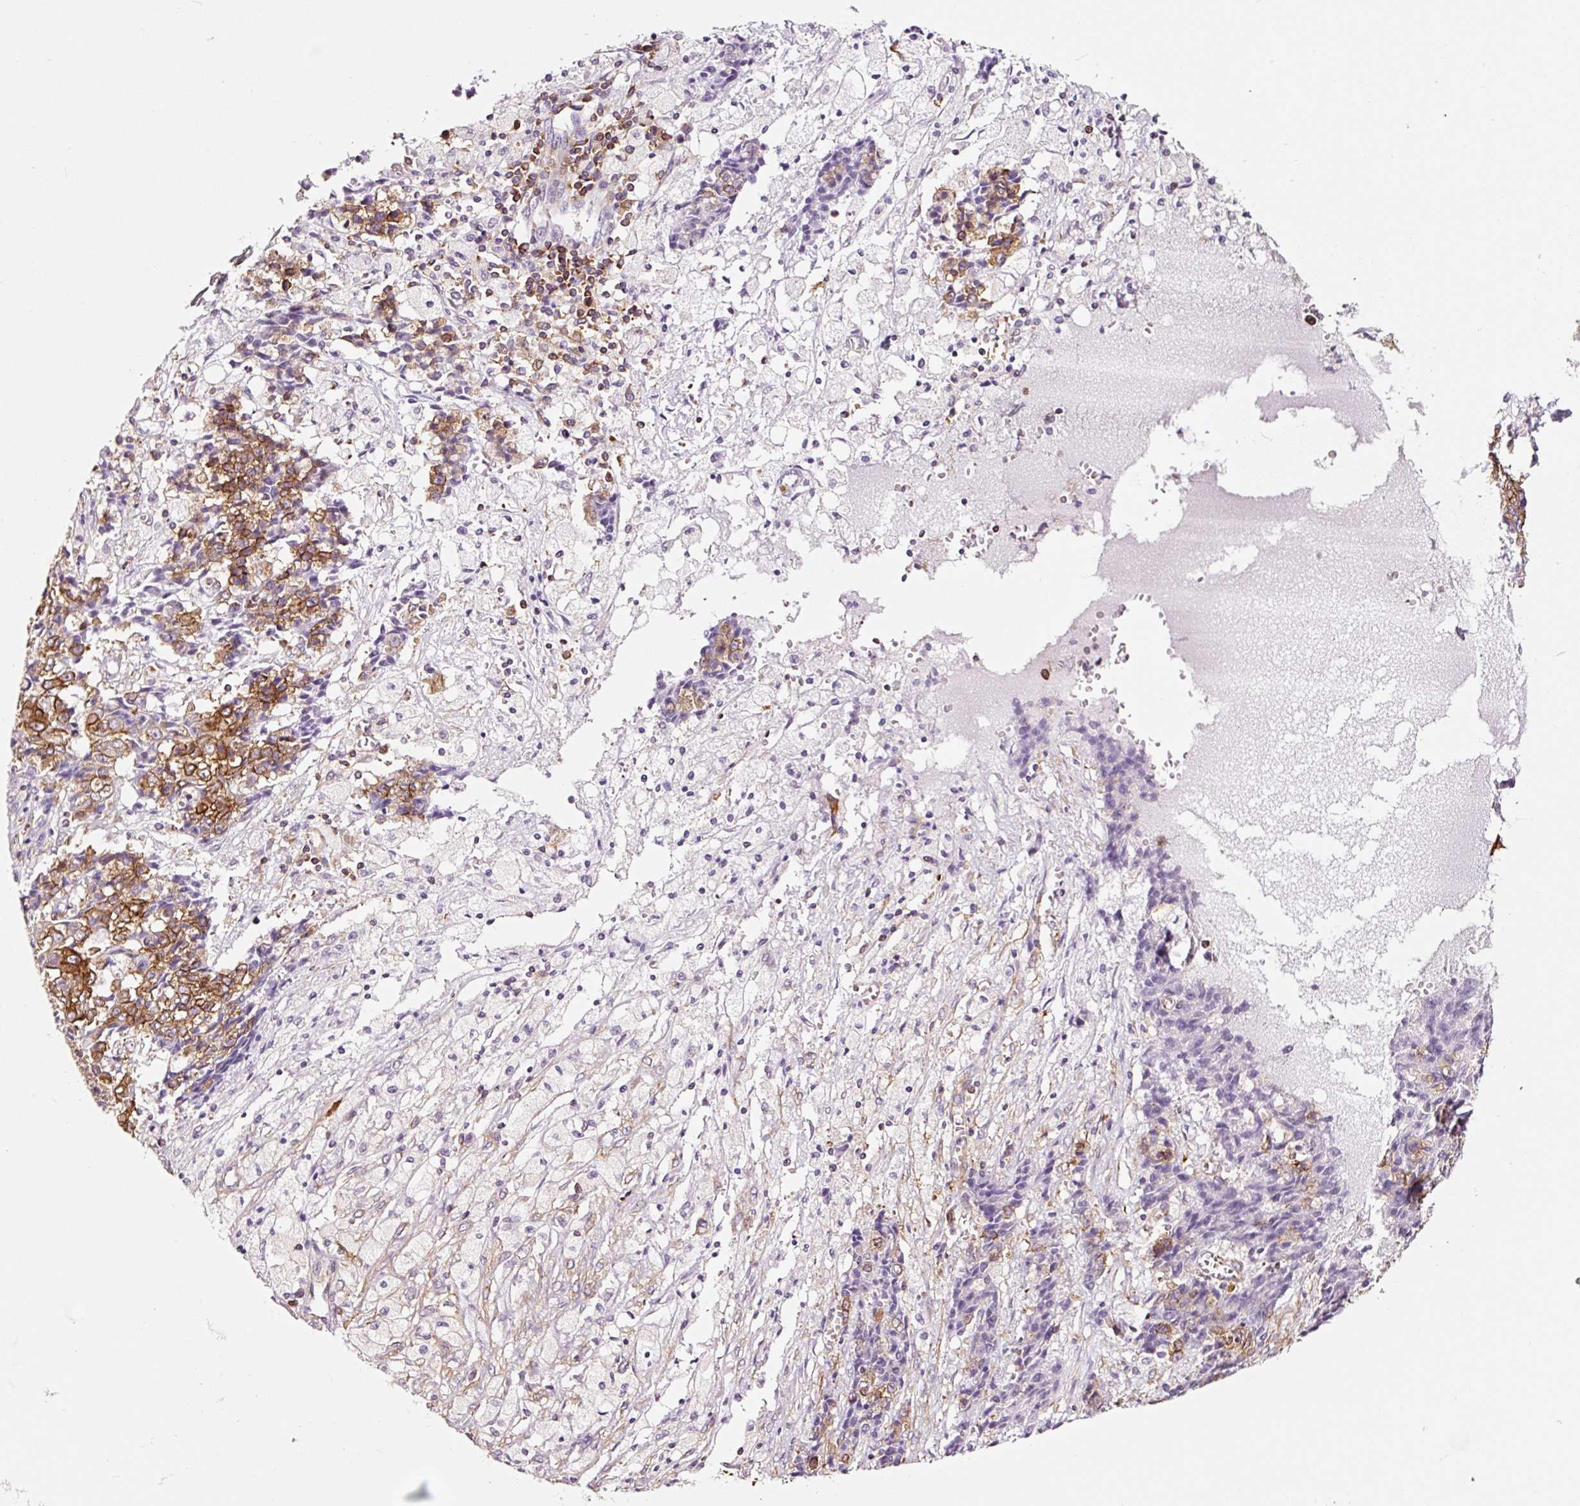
{"staining": {"intensity": "strong", "quantity": ">75%", "location": "cytoplasmic/membranous"}, "tissue": "ovarian cancer", "cell_type": "Tumor cells", "image_type": "cancer", "snomed": [{"axis": "morphology", "description": "Carcinoma, endometroid"}, {"axis": "topography", "description": "Ovary"}], "caption": "Brown immunohistochemical staining in human endometroid carcinoma (ovarian) shows strong cytoplasmic/membranous positivity in about >75% of tumor cells. The protein of interest is stained brown, and the nuclei are stained in blue (DAB (3,3'-diaminobenzidine) IHC with brightfield microscopy, high magnification).", "gene": "ADD3", "patient": {"sex": "female", "age": 42}}